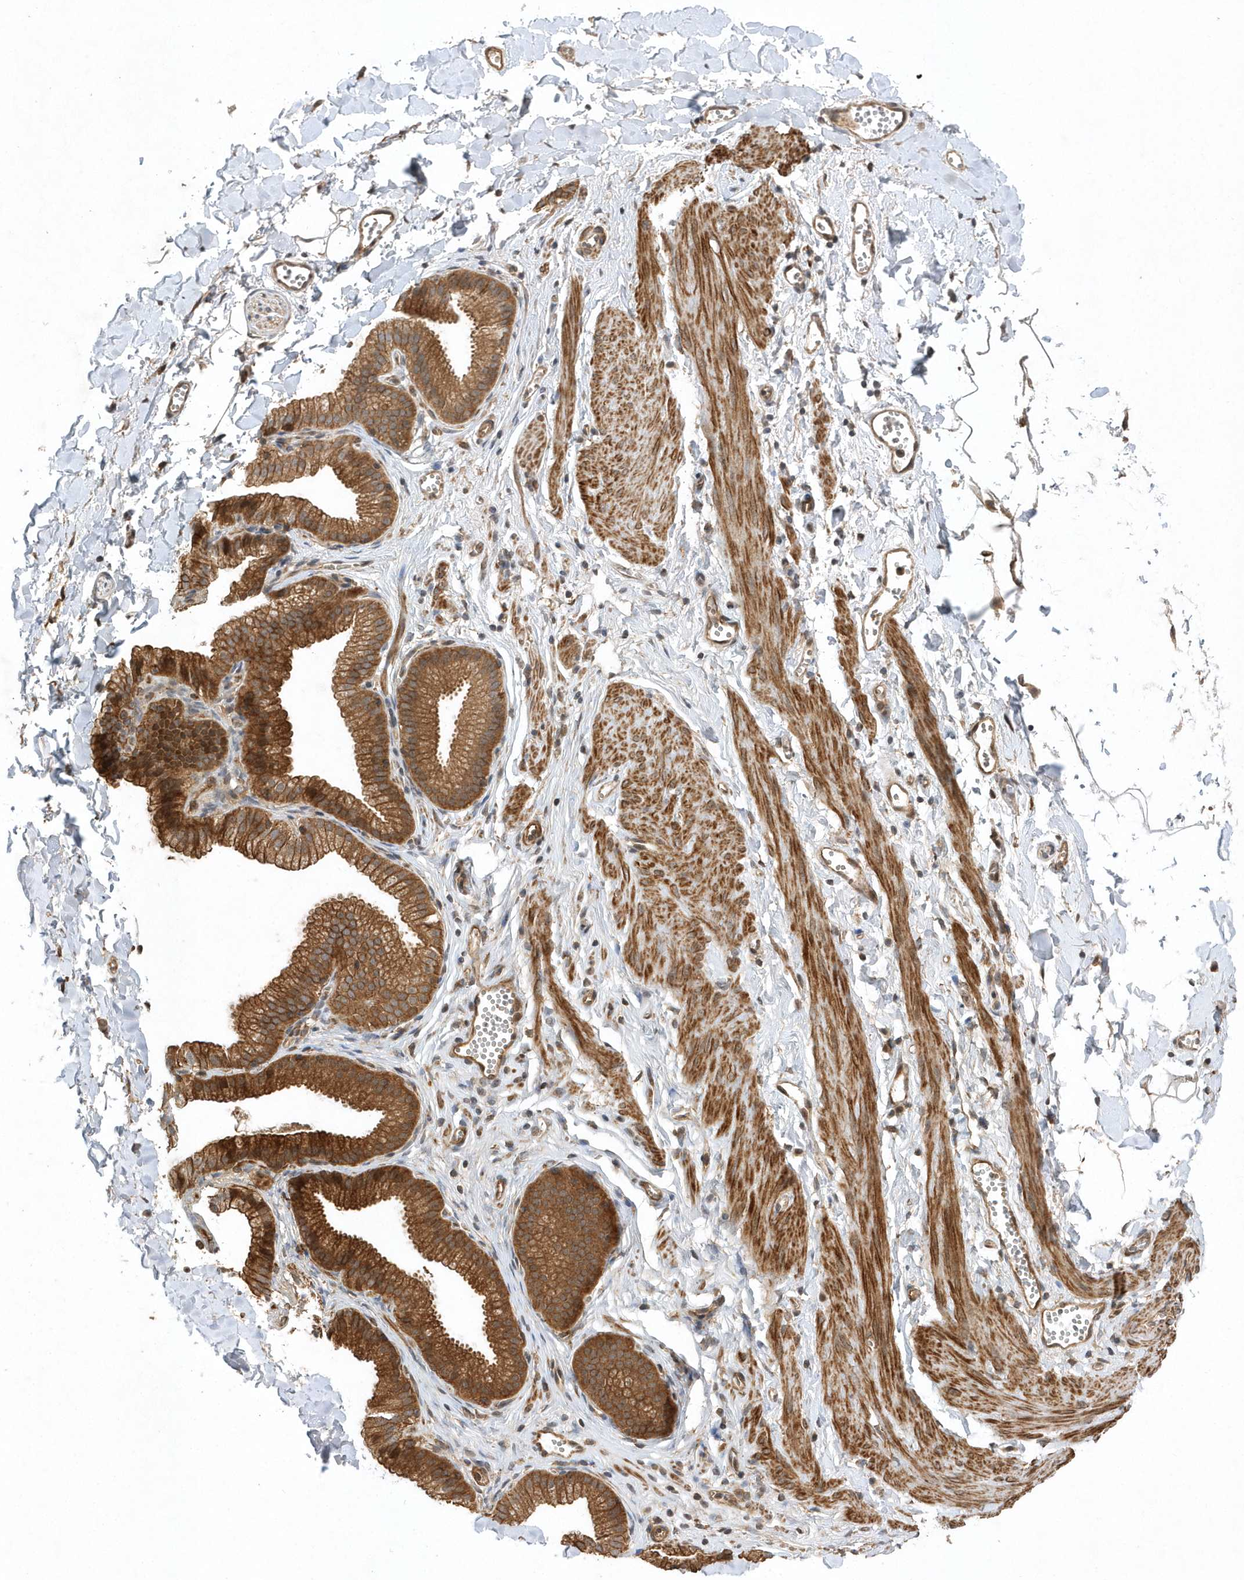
{"staining": {"intensity": "weak", "quantity": ">75%", "location": "cytoplasmic/membranous"}, "tissue": "adipose tissue", "cell_type": "Adipocytes", "image_type": "normal", "snomed": [{"axis": "morphology", "description": "Normal tissue, NOS"}, {"axis": "topography", "description": "Gallbladder"}, {"axis": "topography", "description": "Peripheral nerve tissue"}], "caption": "Protein expression analysis of normal human adipose tissue reveals weak cytoplasmic/membranous positivity in approximately >75% of adipocytes. (IHC, brightfield microscopy, high magnification).", "gene": "GFM2", "patient": {"sex": "male", "age": 38}}